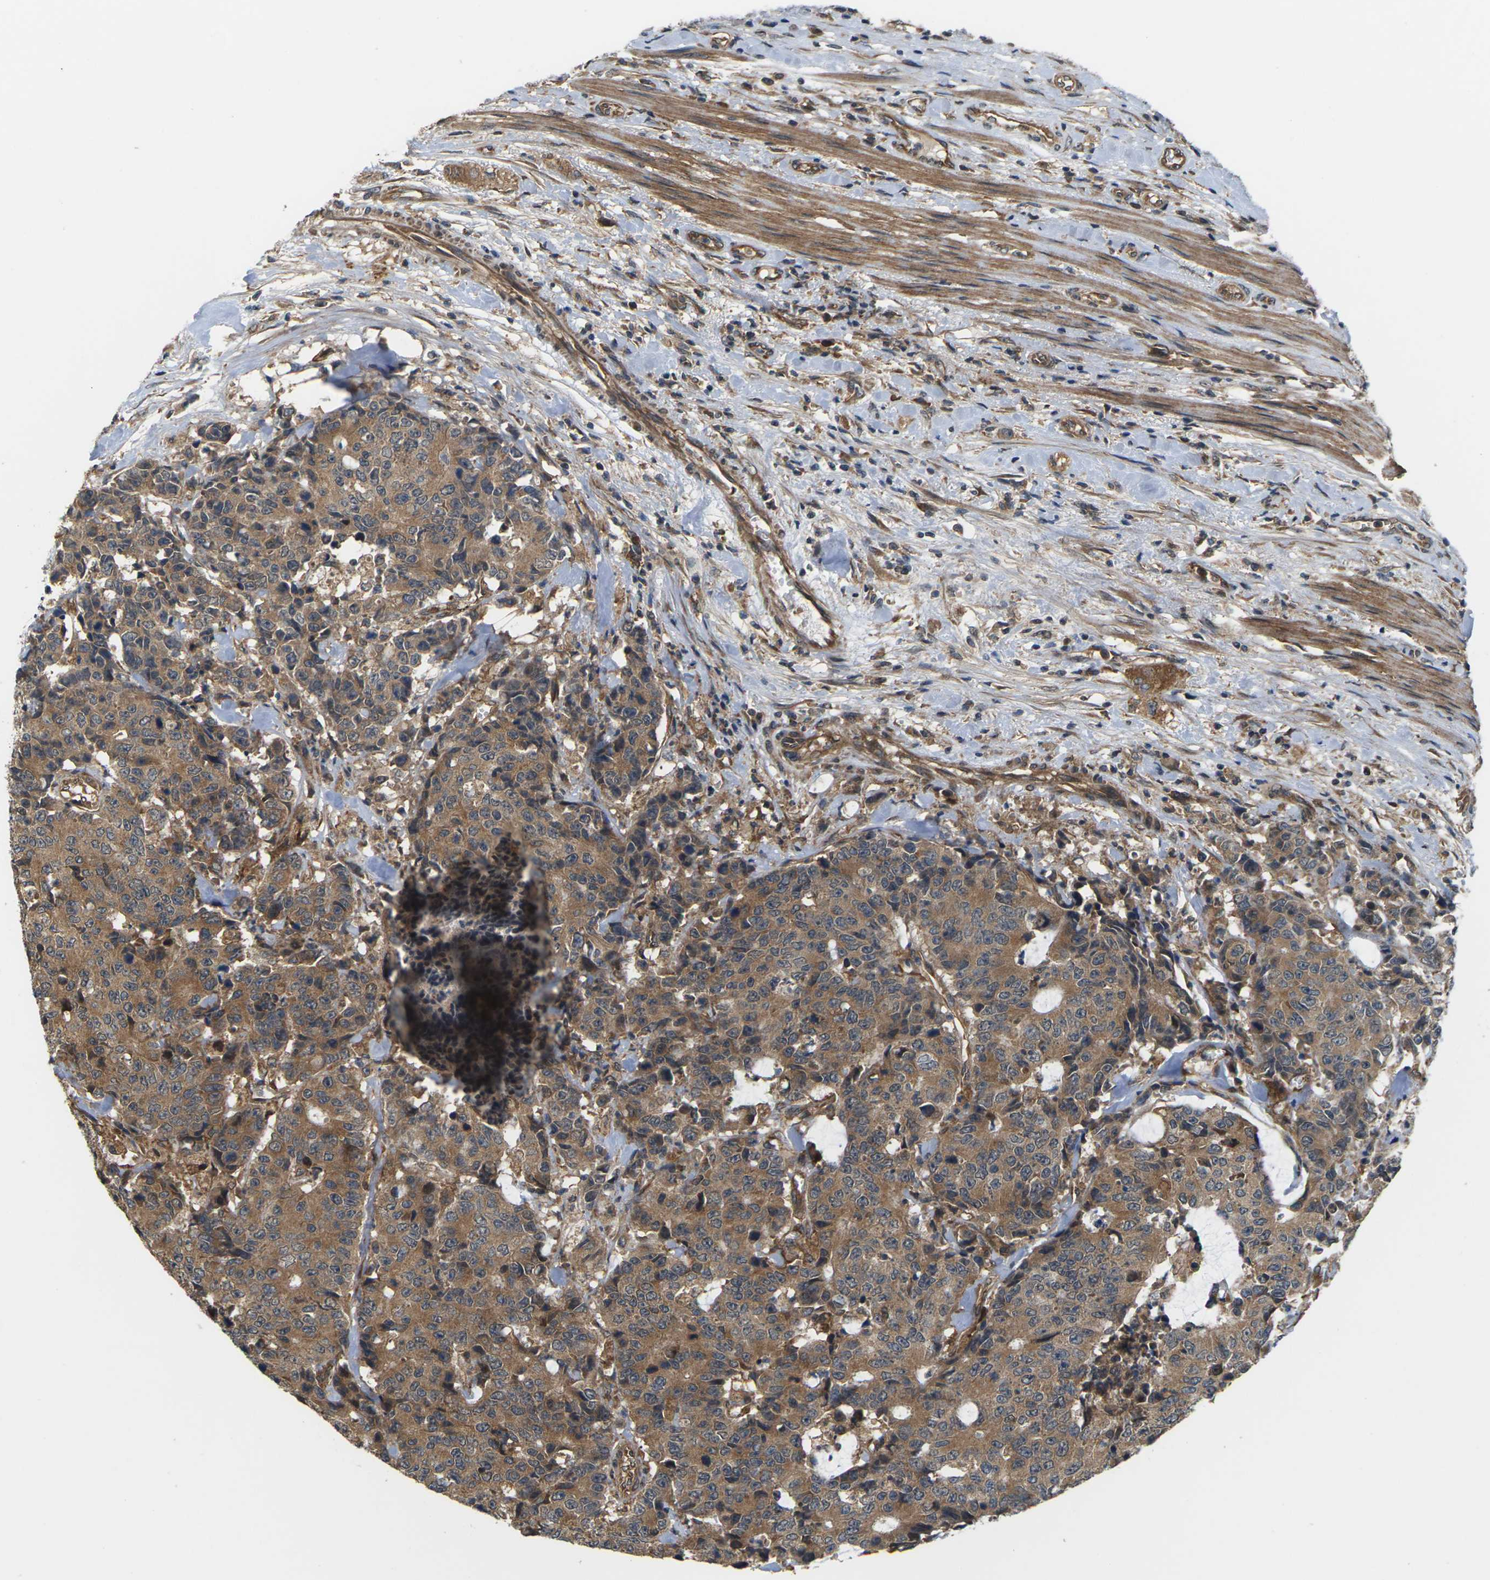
{"staining": {"intensity": "moderate", "quantity": ">75%", "location": "cytoplasmic/membranous"}, "tissue": "colorectal cancer", "cell_type": "Tumor cells", "image_type": "cancer", "snomed": [{"axis": "morphology", "description": "Adenocarcinoma, NOS"}, {"axis": "topography", "description": "Colon"}], "caption": "Moderate cytoplasmic/membranous staining is present in approximately >75% of tumor cells in colorectal cancer. (DAB IHC, brown staining for protein, blue staining for nuclei).", "gene": "NRAS", "patient": {"sex": "female", "age": 86}}